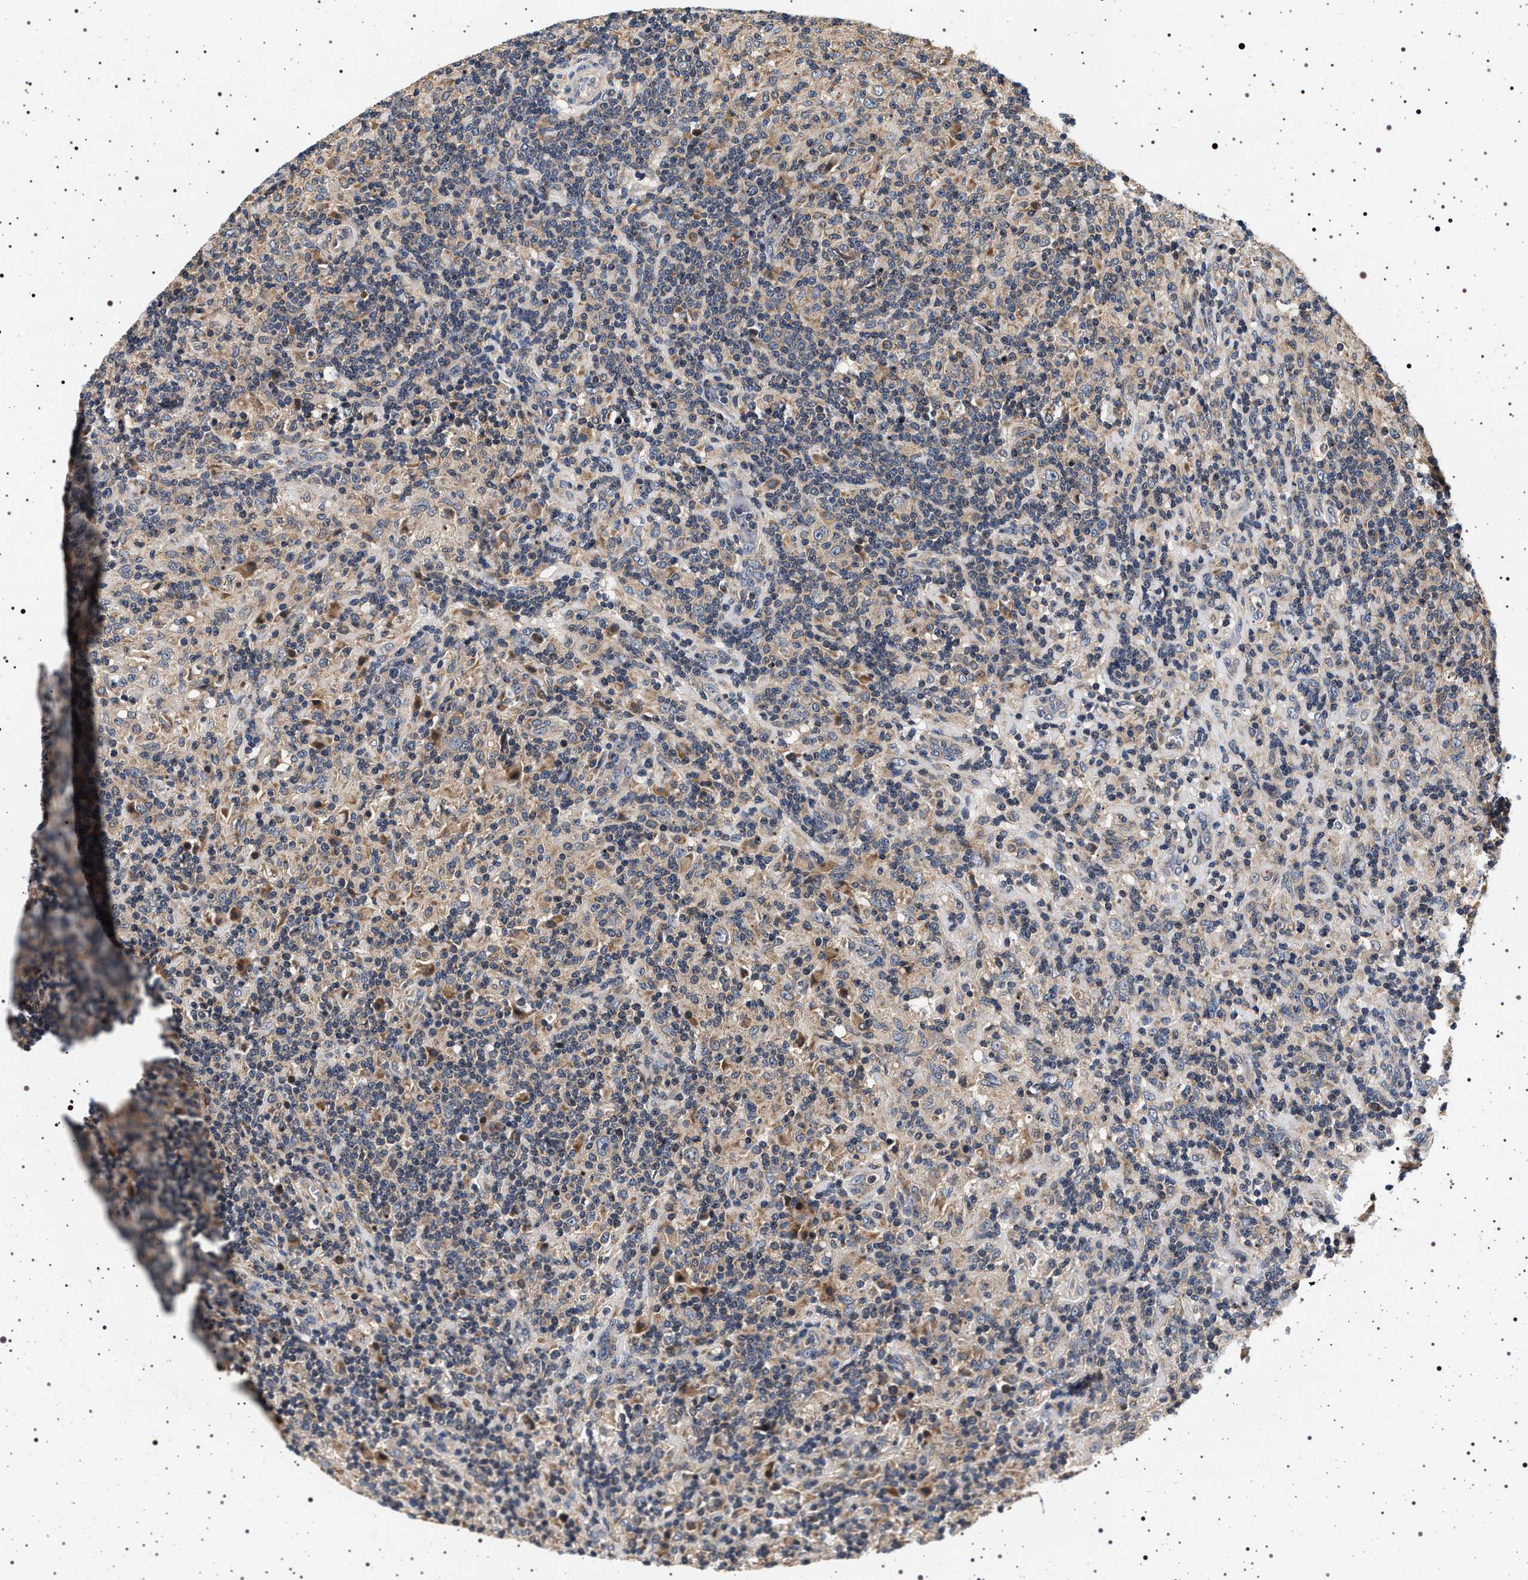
{"staining": {"intensity": "weak", "quantity": "<25%", "location": "cytoplasmic/membranous"}, "tissue": "lymphoma", "cell_type": "Tumor cells", "image_type": "cancer", "snomed": [{"axis": "morphology", "description": "Hodgkin's disease, NOS"}, {"axis": "topography", "description": "Lymph node"}], "caption": "Immunohistochemistry (IHC) micrograph of human lymphoma stained for a protein (brown), which exhibits no positivity in tumor cells.", "gene": "DCBLD2", "patient": {"sex": "male", "age": 70}}